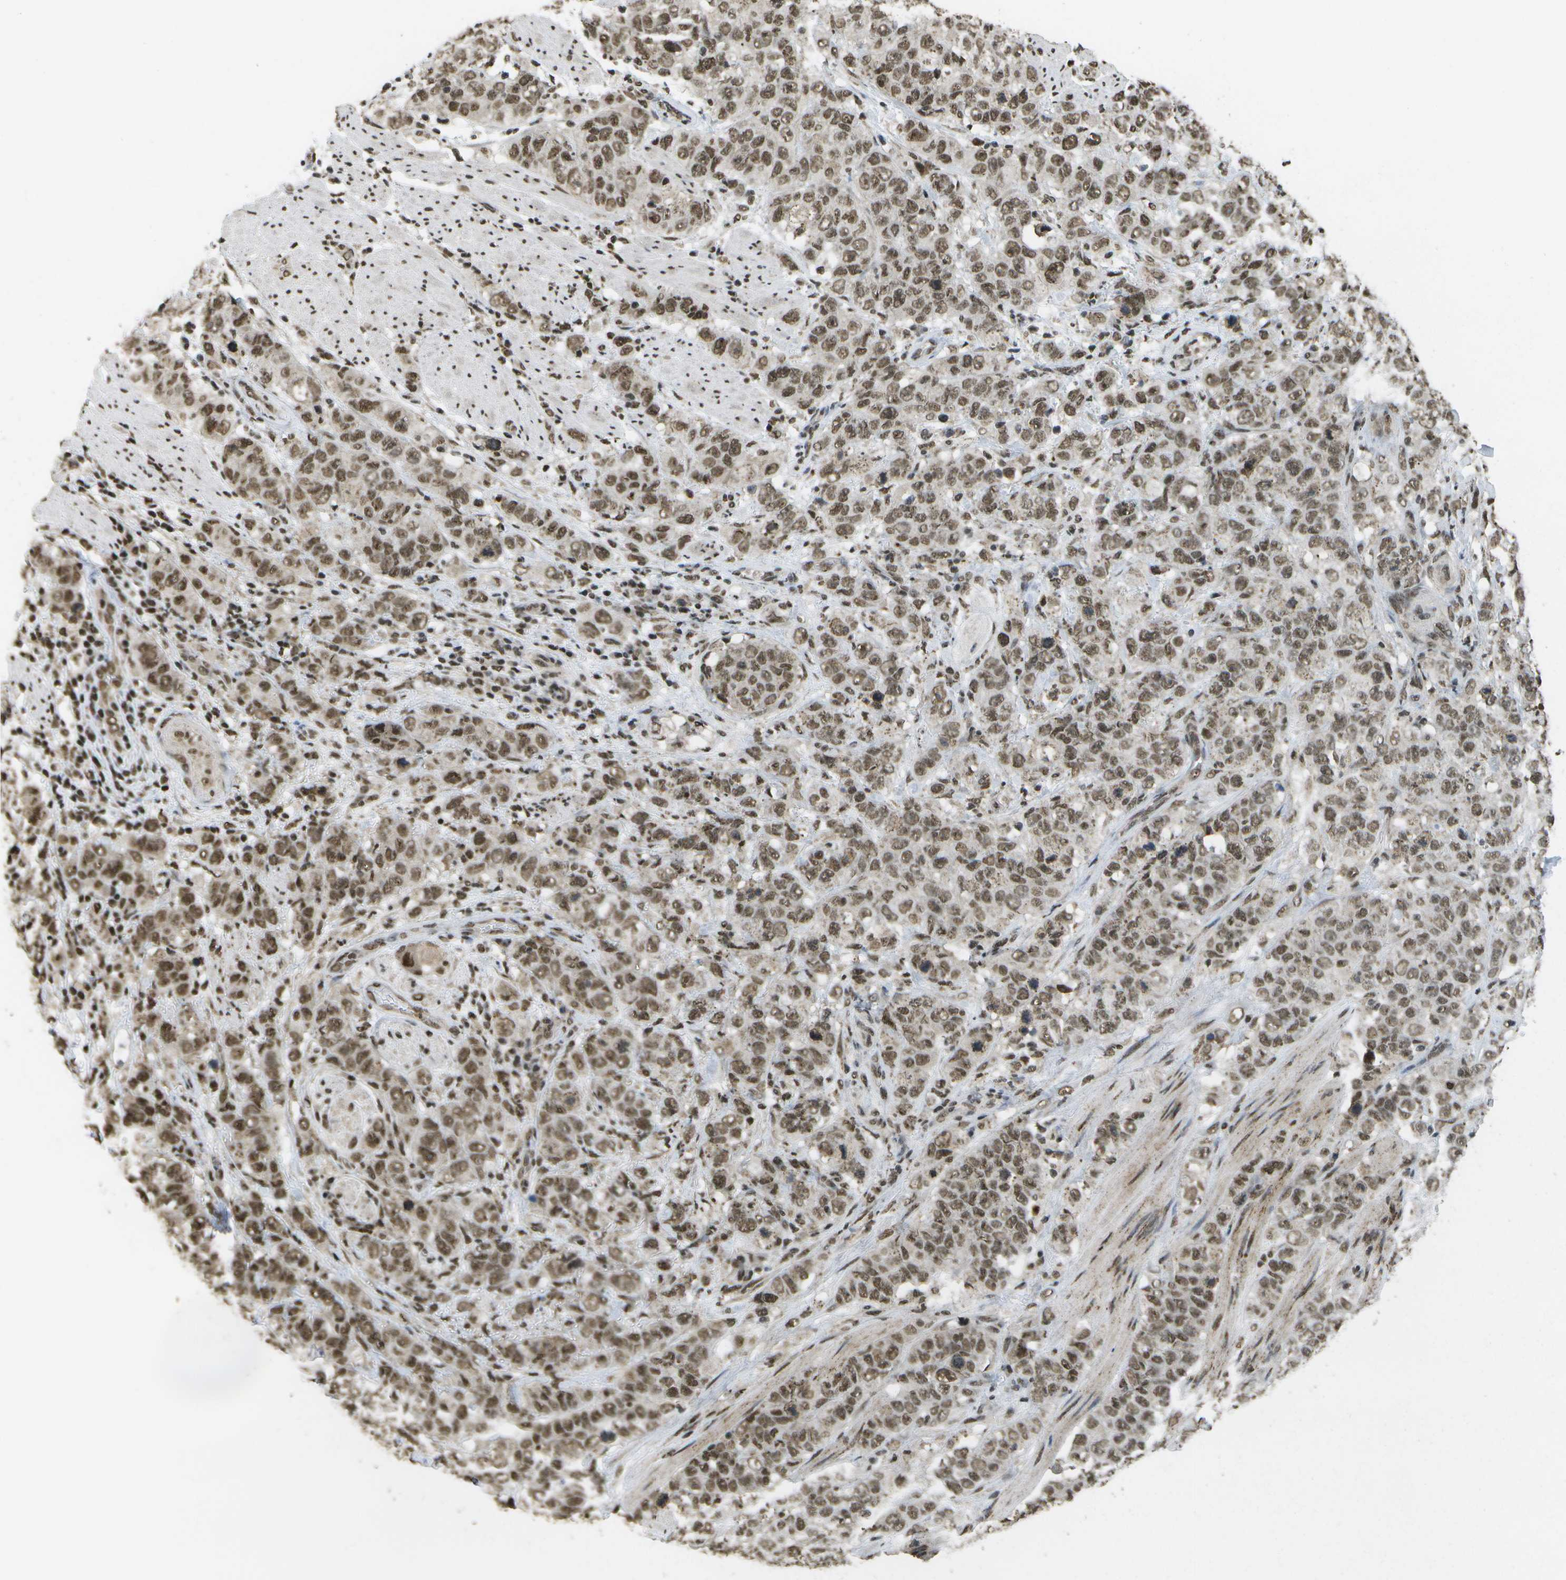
{"staining": {"intensity": "moderate", "quantity": ">75%", "location": "cytoplasmic/membranous,nuclear"}, "tissue": "stomach cancer", "cell_type": "Tumor cells", "image_type": "cancer", "snomed": [{"axis": "morphology", "description": "Adenocarcinoma, NOS"}, {"axis": "topography", "description": "Stomach"}], "caption": "Immunohistochemistry of human stomach cancer (adenocarcinoma) shows medium levels of moderate cytoplasmic/membranous and nuclear positivity in approximately >75% of tumor cells. (DAB (3,3'-diaminobenzidine) = brown stain, brightfield microscopy at high magnification).", "gene": "SPEN", "patient": {"sex": "male", "age": 48}}